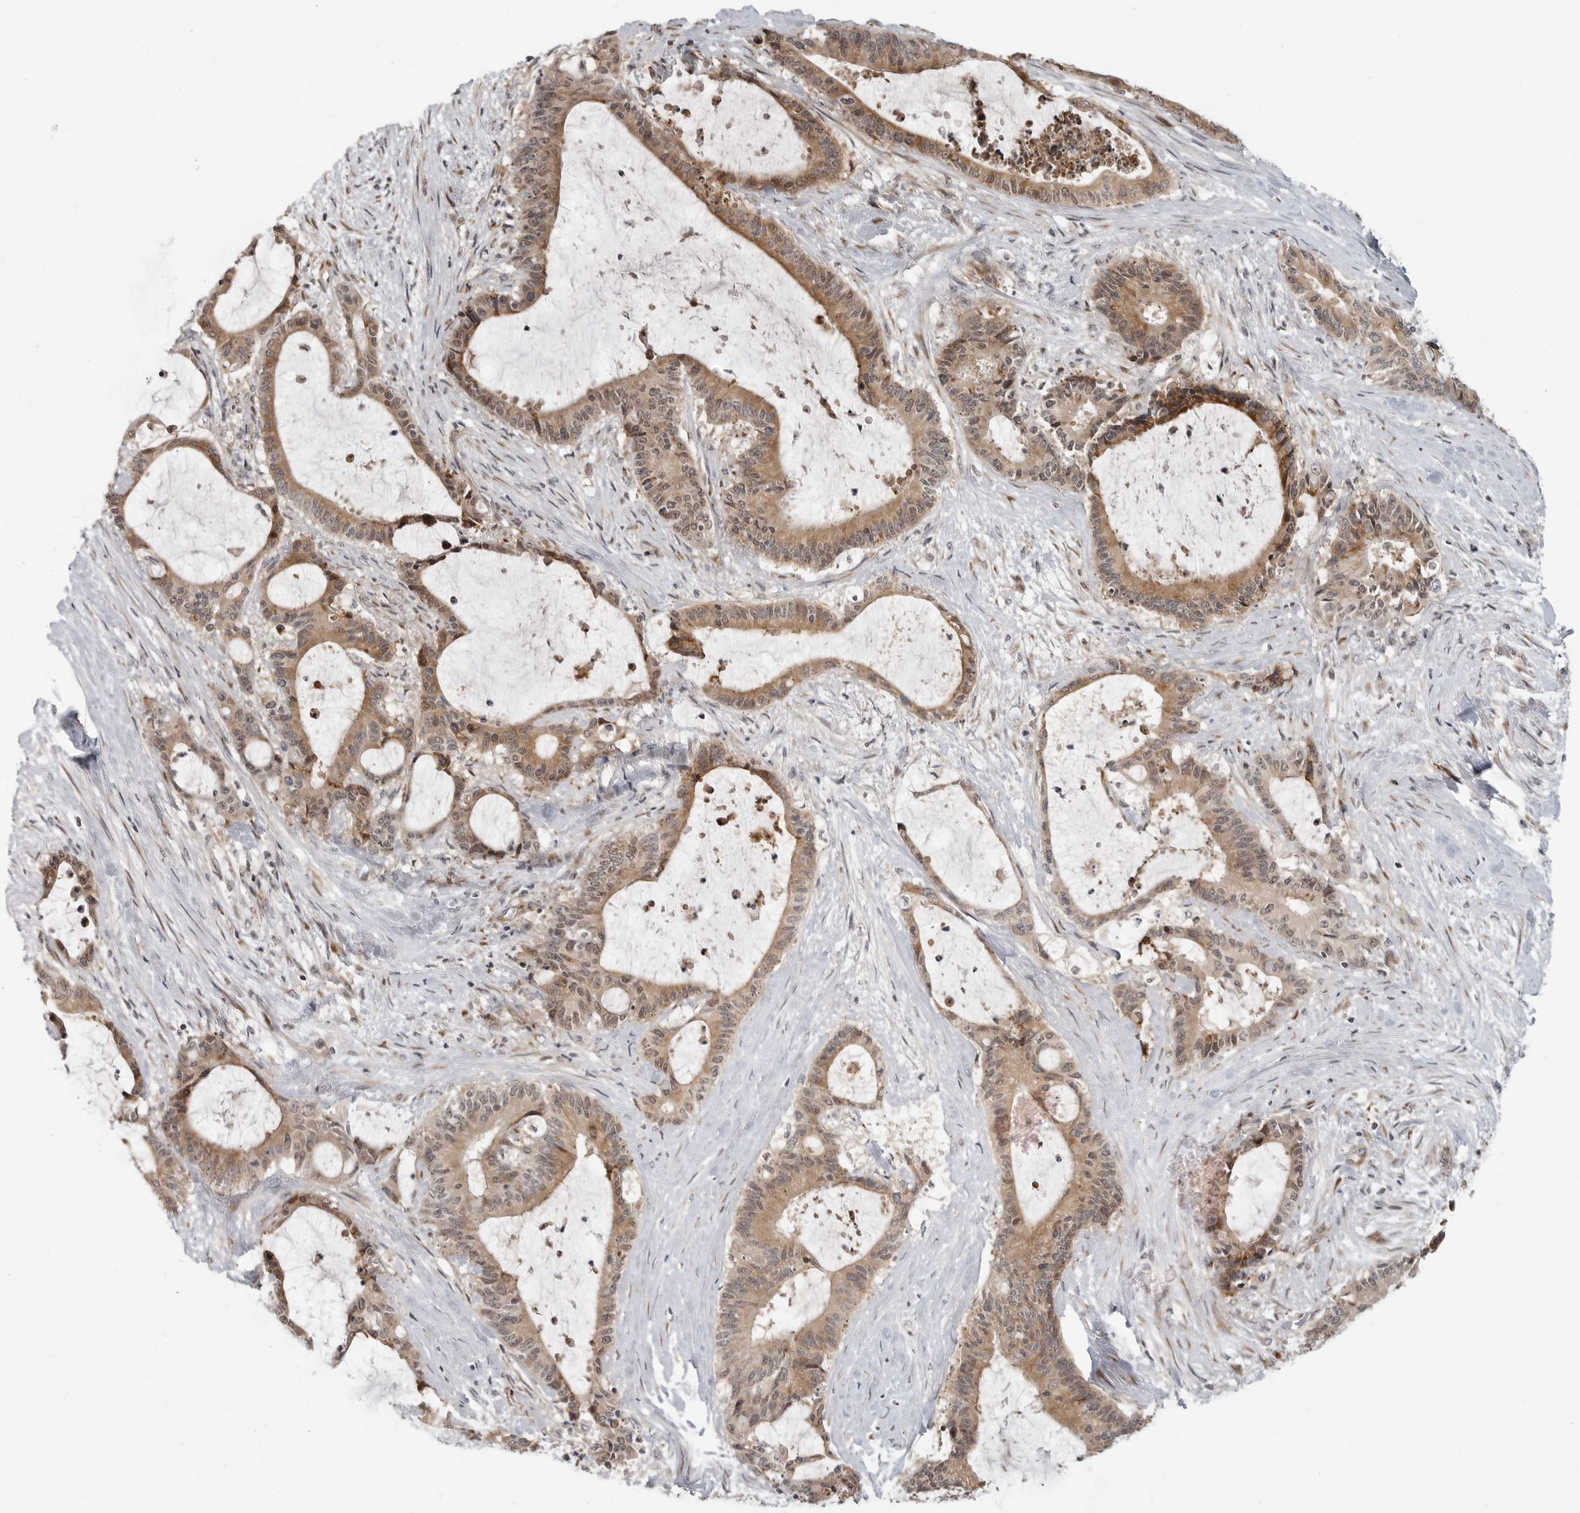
{"staining": {"intensity": "moderate", "quantity": ">75%", "location": "cytoplasmic/membranous,nuclear"}, "tissue": "liver cancer", "cell_type": "Tumor cells", "image_type": "cancer", "snomed": [{"axis": "morphology", "description": "Normal tissue, NOS"}, {"axis": "morphology", "description": "Cholangiocarcinoma"}, {"axis": "topography", "description": "Liver"}, {"axis": "topography", "description": "Peripheral nerve tissue"}], "caption": "Brown immunohistochemical staining in liver cholangiocarcinoma displays moderate cytoplasmic/membranous and nuclear expression in about >75% of tumor cells. (brown staining indicates protein expression, while blue staining denotes nuclei).", "gene": "CEP295NL", "patient": {"sex": "female", "age": 73}}